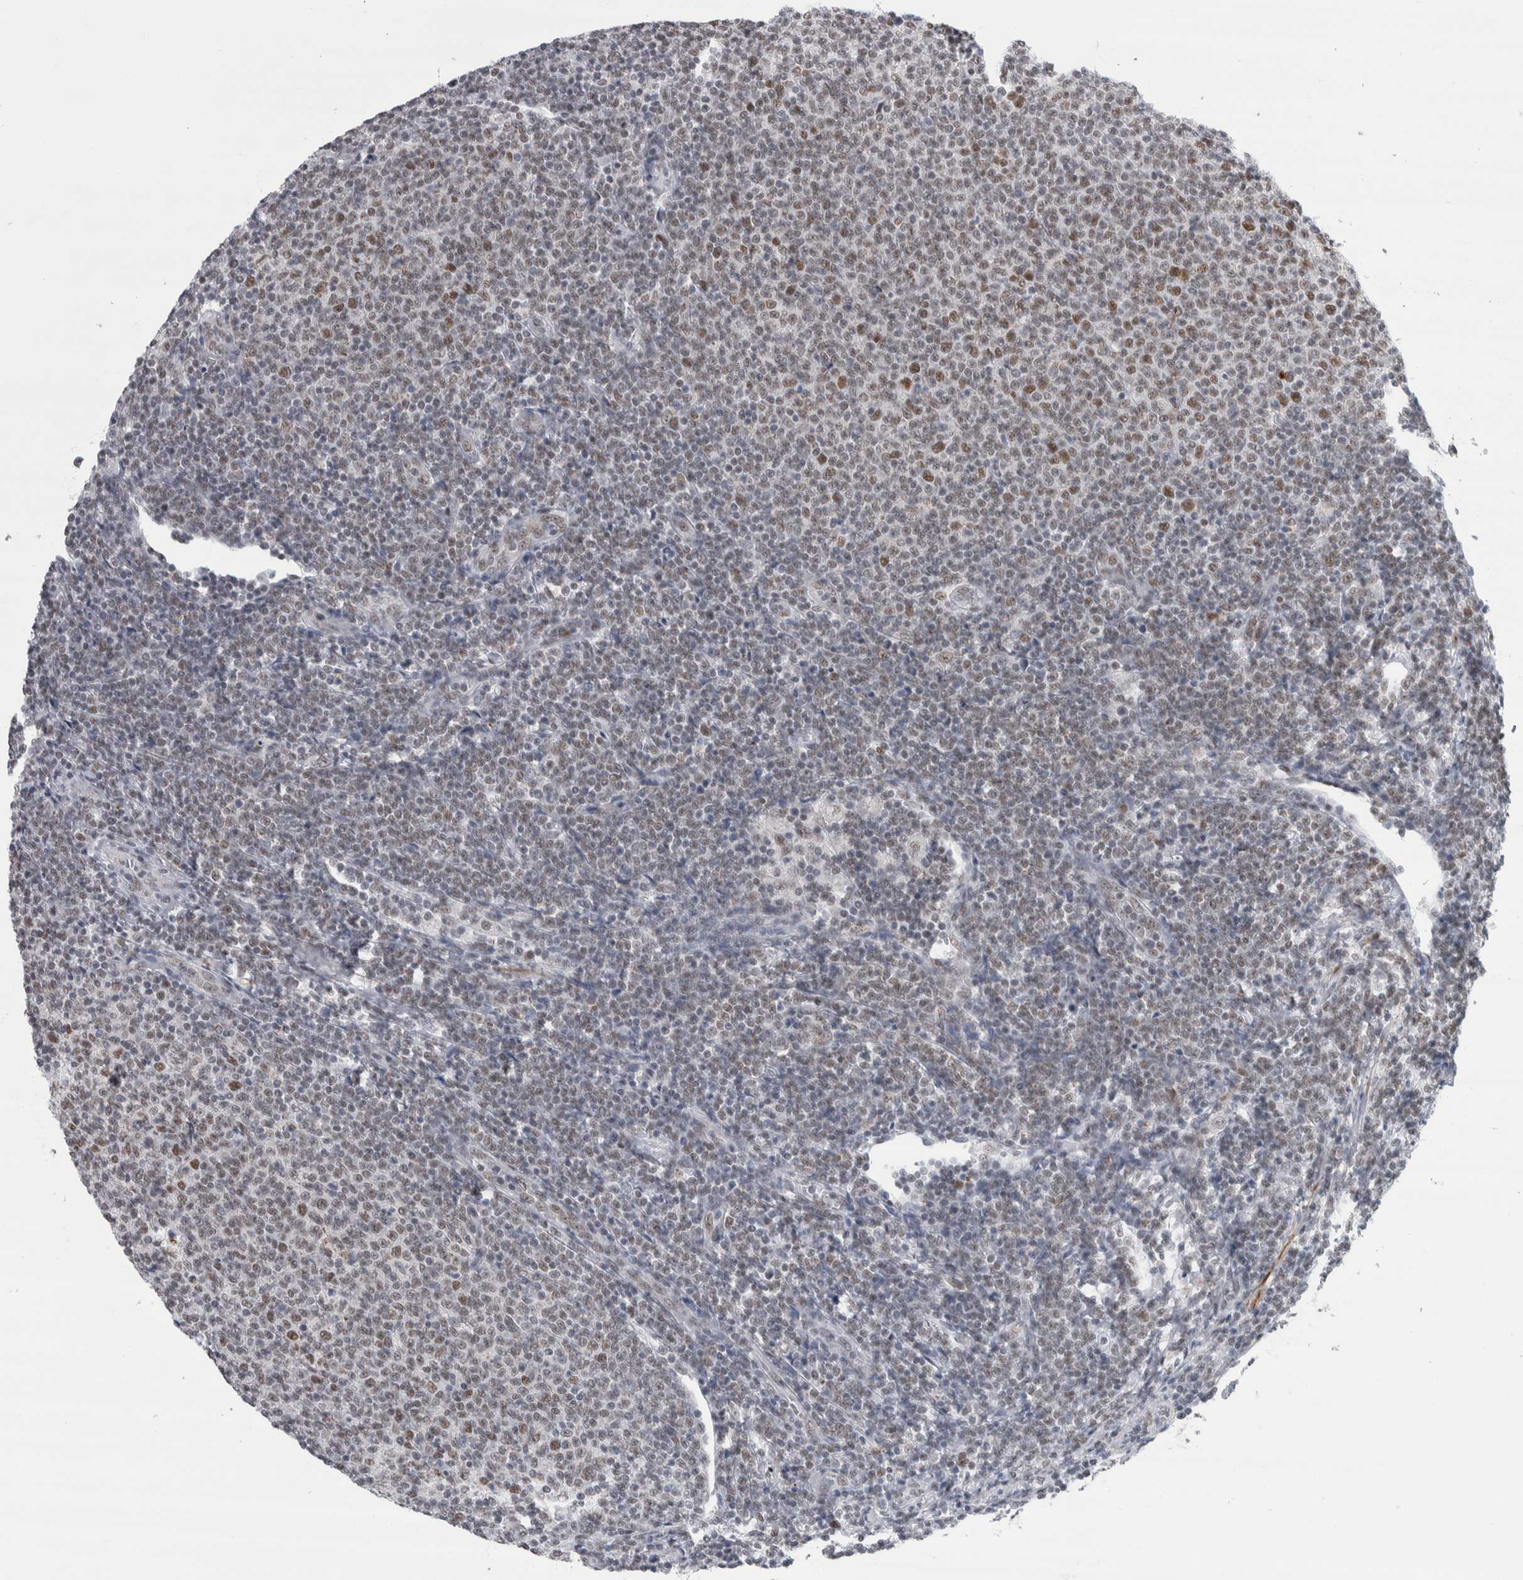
{"staining": {"intensity": "moderate", "quantity": "<25%", "location": "nuclear"}, "tissue": "lymphoma", "cell_type": "Tumor cells", "image_type": "cancer", "snomed": [{"axis": "morphology", "description": "Malignant lymphoma, non-Hodgkin's type, Low grade"}, {"axis": "topography", "description": "Lymph node"}], "caption": "Human malignant lymphoma, non-Hodgkin's type (low-grade) stained for a protein (brown) demonstrates moderate nuclear positive expression in about <25% of tumor cells.", "gene": "HEXIM2", "patient": {"sex": "male", "age": 66}}